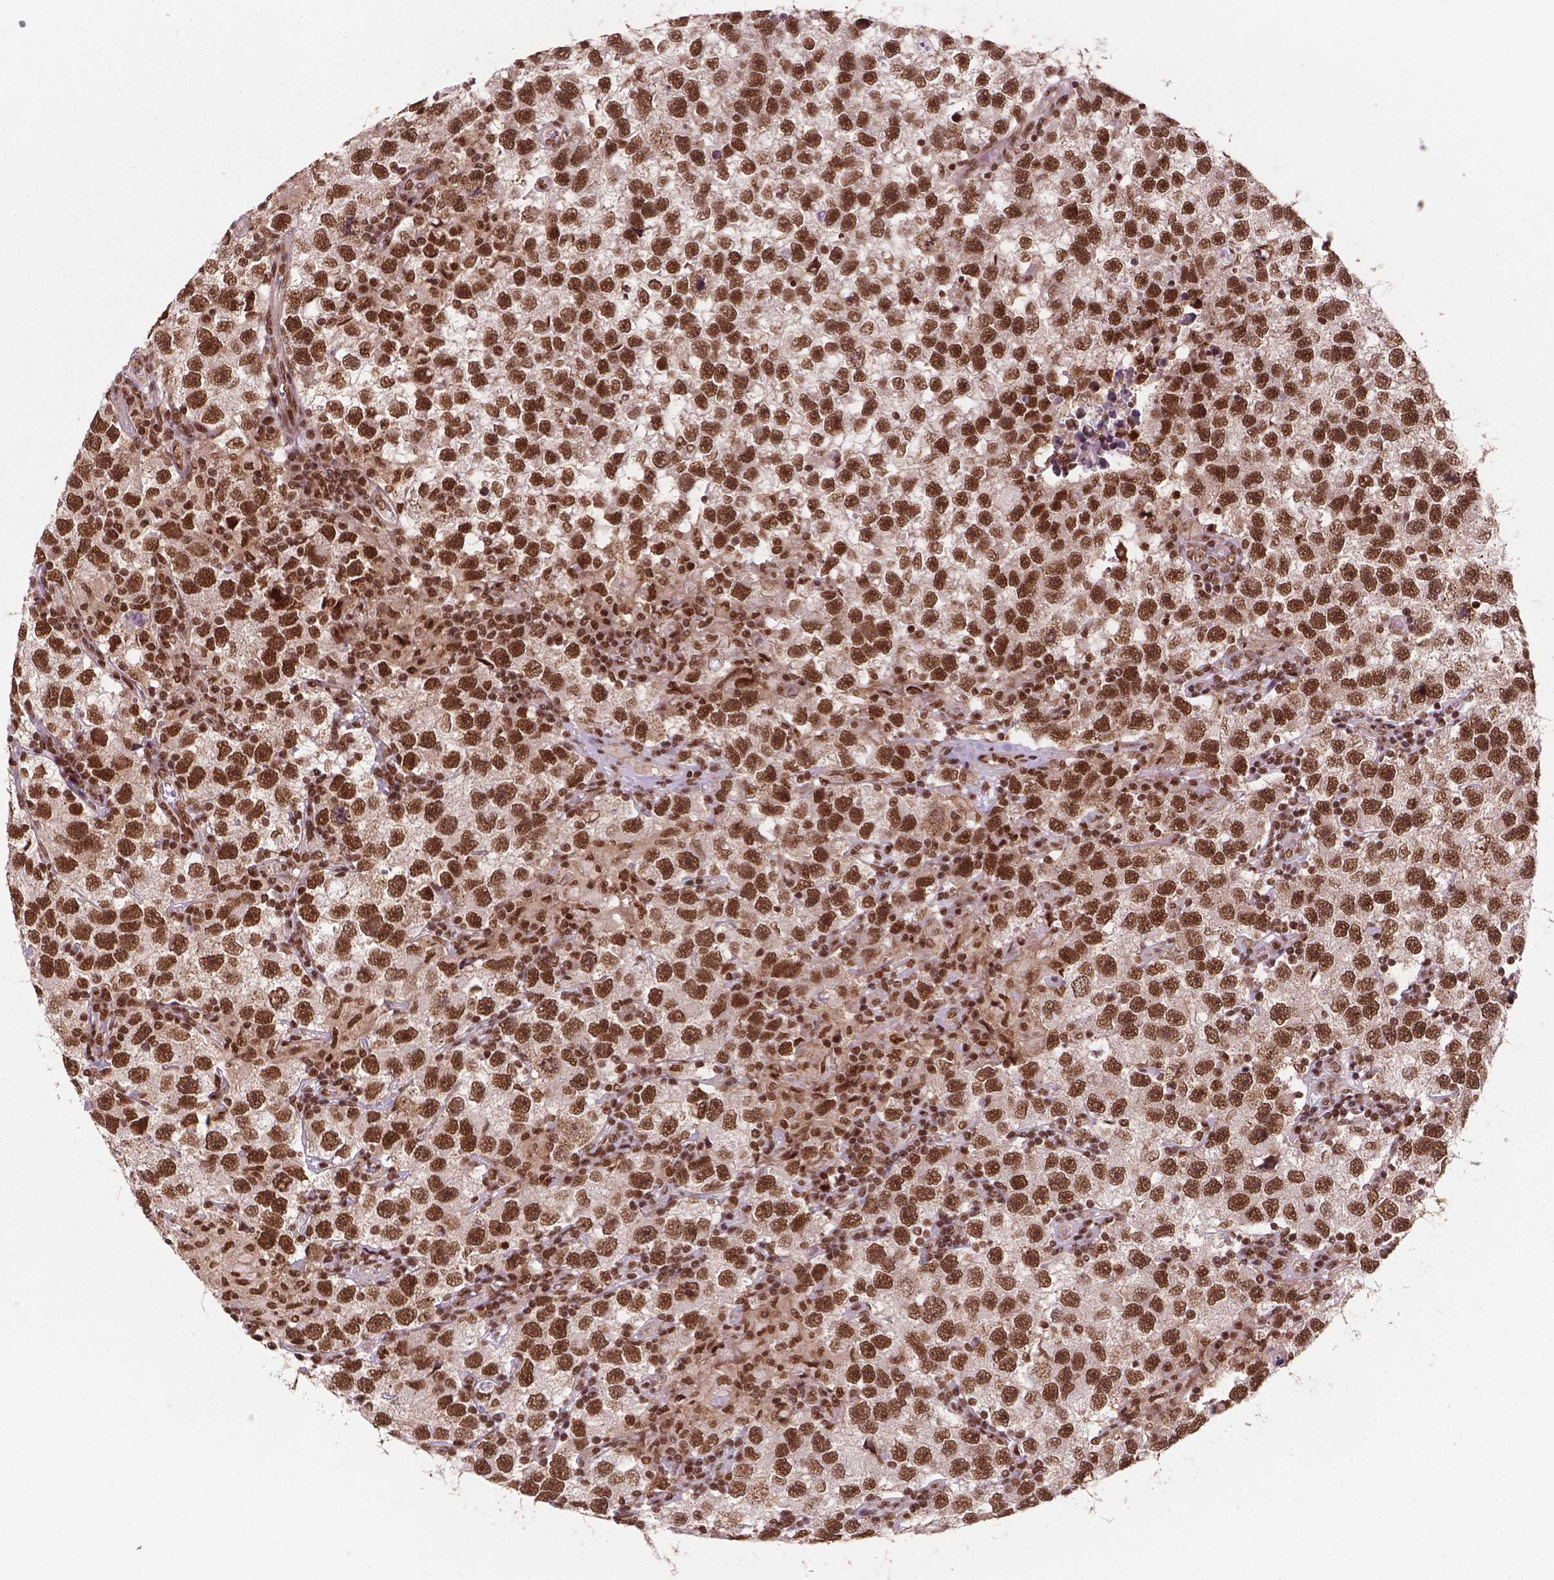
{"staining": {"intensity": "strong", "quantity": ">75%", "location": "nuclear"}, "tissue": "testis cancer", "cell_type": "Tumor cells", "image_type": "cancer", "snomed": [{"axis": "morphology", "description": "Seminoma, NOS"}, {"axis": "topography", "description": "Testis"}], "caption": "Human testis seminoma stained for a protein (brown) demonstrates strong nuclear positive positivity in approximately >75% of tumor cells.", "gene": "SIRT6", "patient": {"sex": "male", "age": 26}}